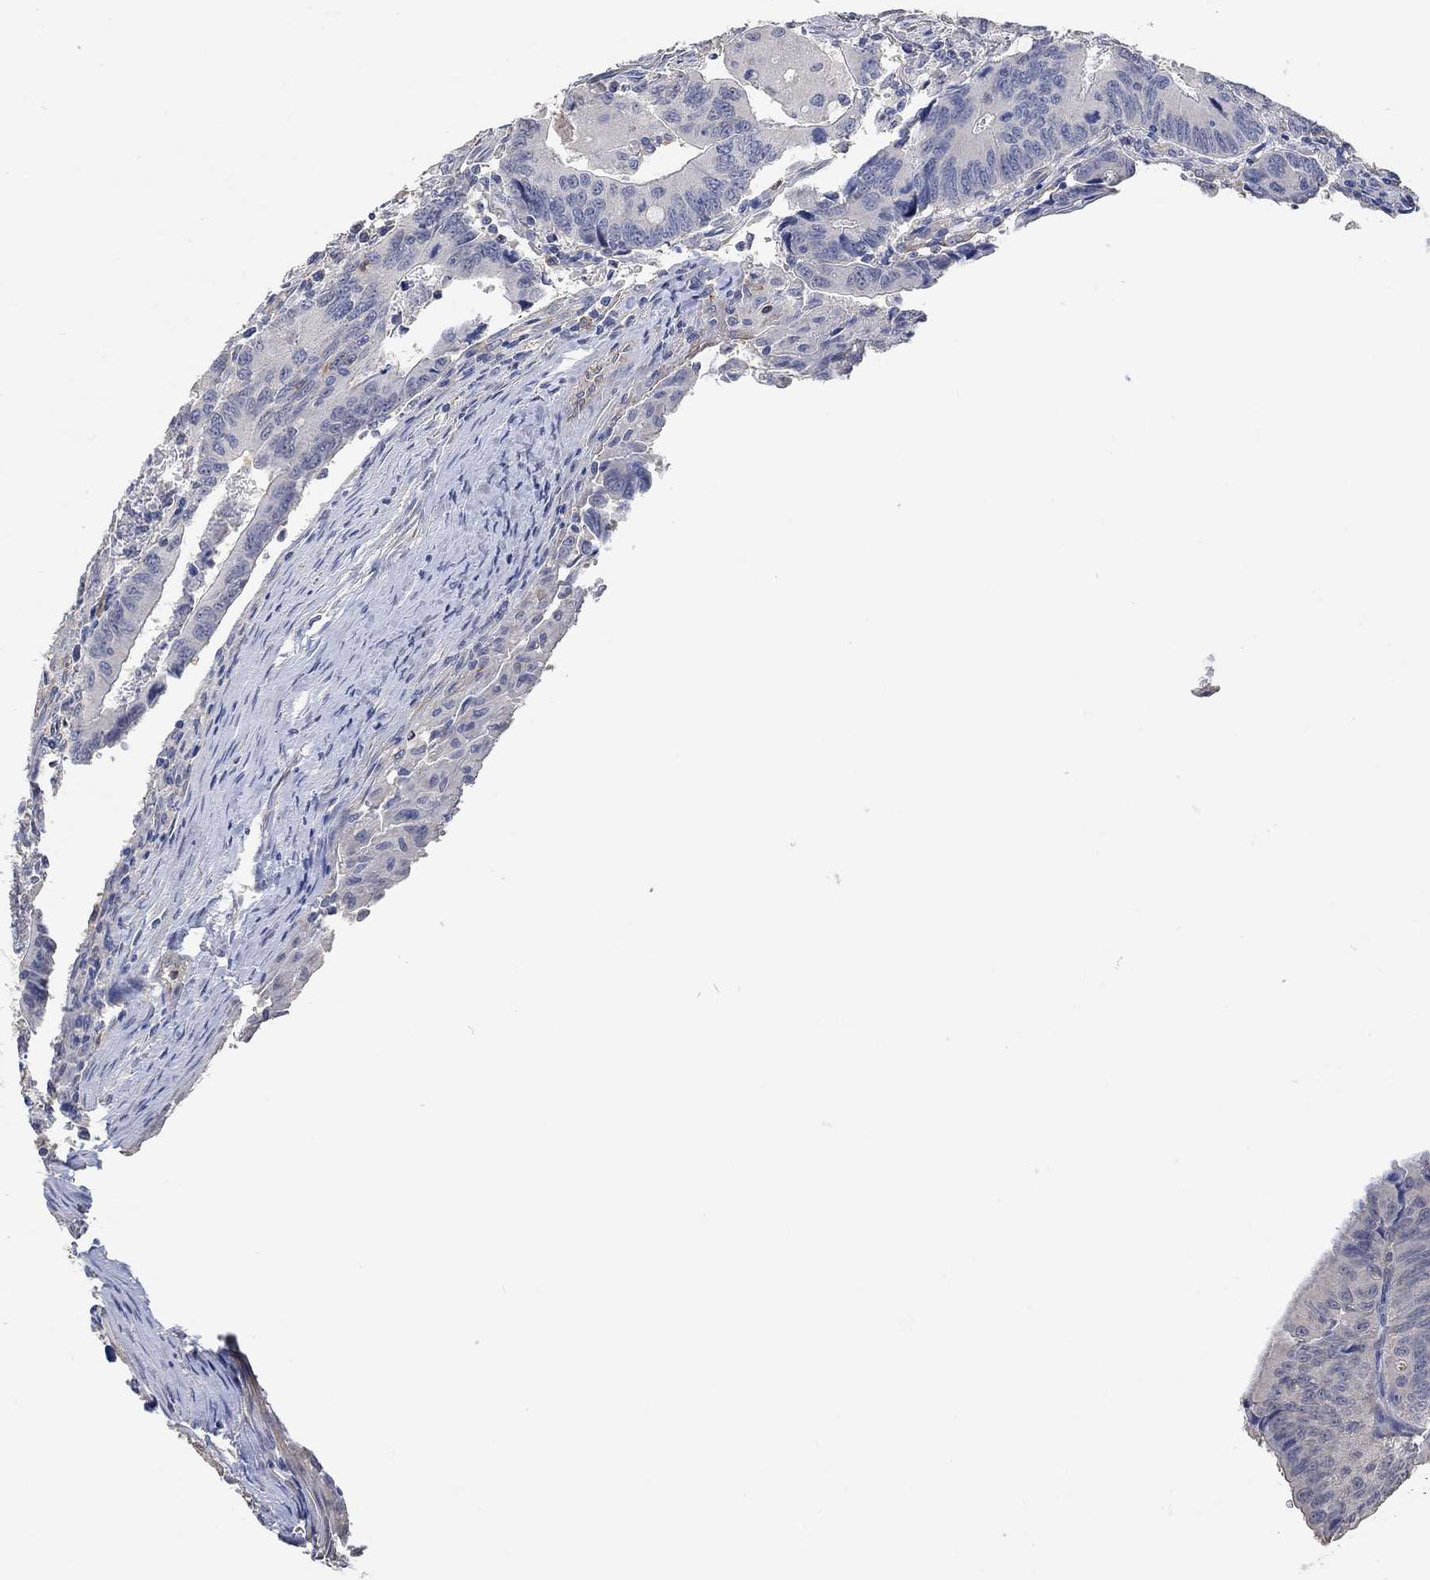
{"staining": {"intensity": "negative", "quantity": "none", "location": "none"}, "tissue": "colorectal cancer", "cell_type": "Tumor cells", "image_type": "cancer", "snomed": [{"axis": "morphology", "description": "Adenocarcinoma, NOS"}, {"axis": "topography", "description": "Rectum"}], "caption": "This is a photomicrograph of immunohistochemistry (IHC) staining of colorectal cancer (adenocarcinoma), which shows no positivity in tumor cells. (DAB immunohistochemistry (IHC), high magnification).", "gene": "SYT16", "patient": {"sex": "male", "age": 67}}